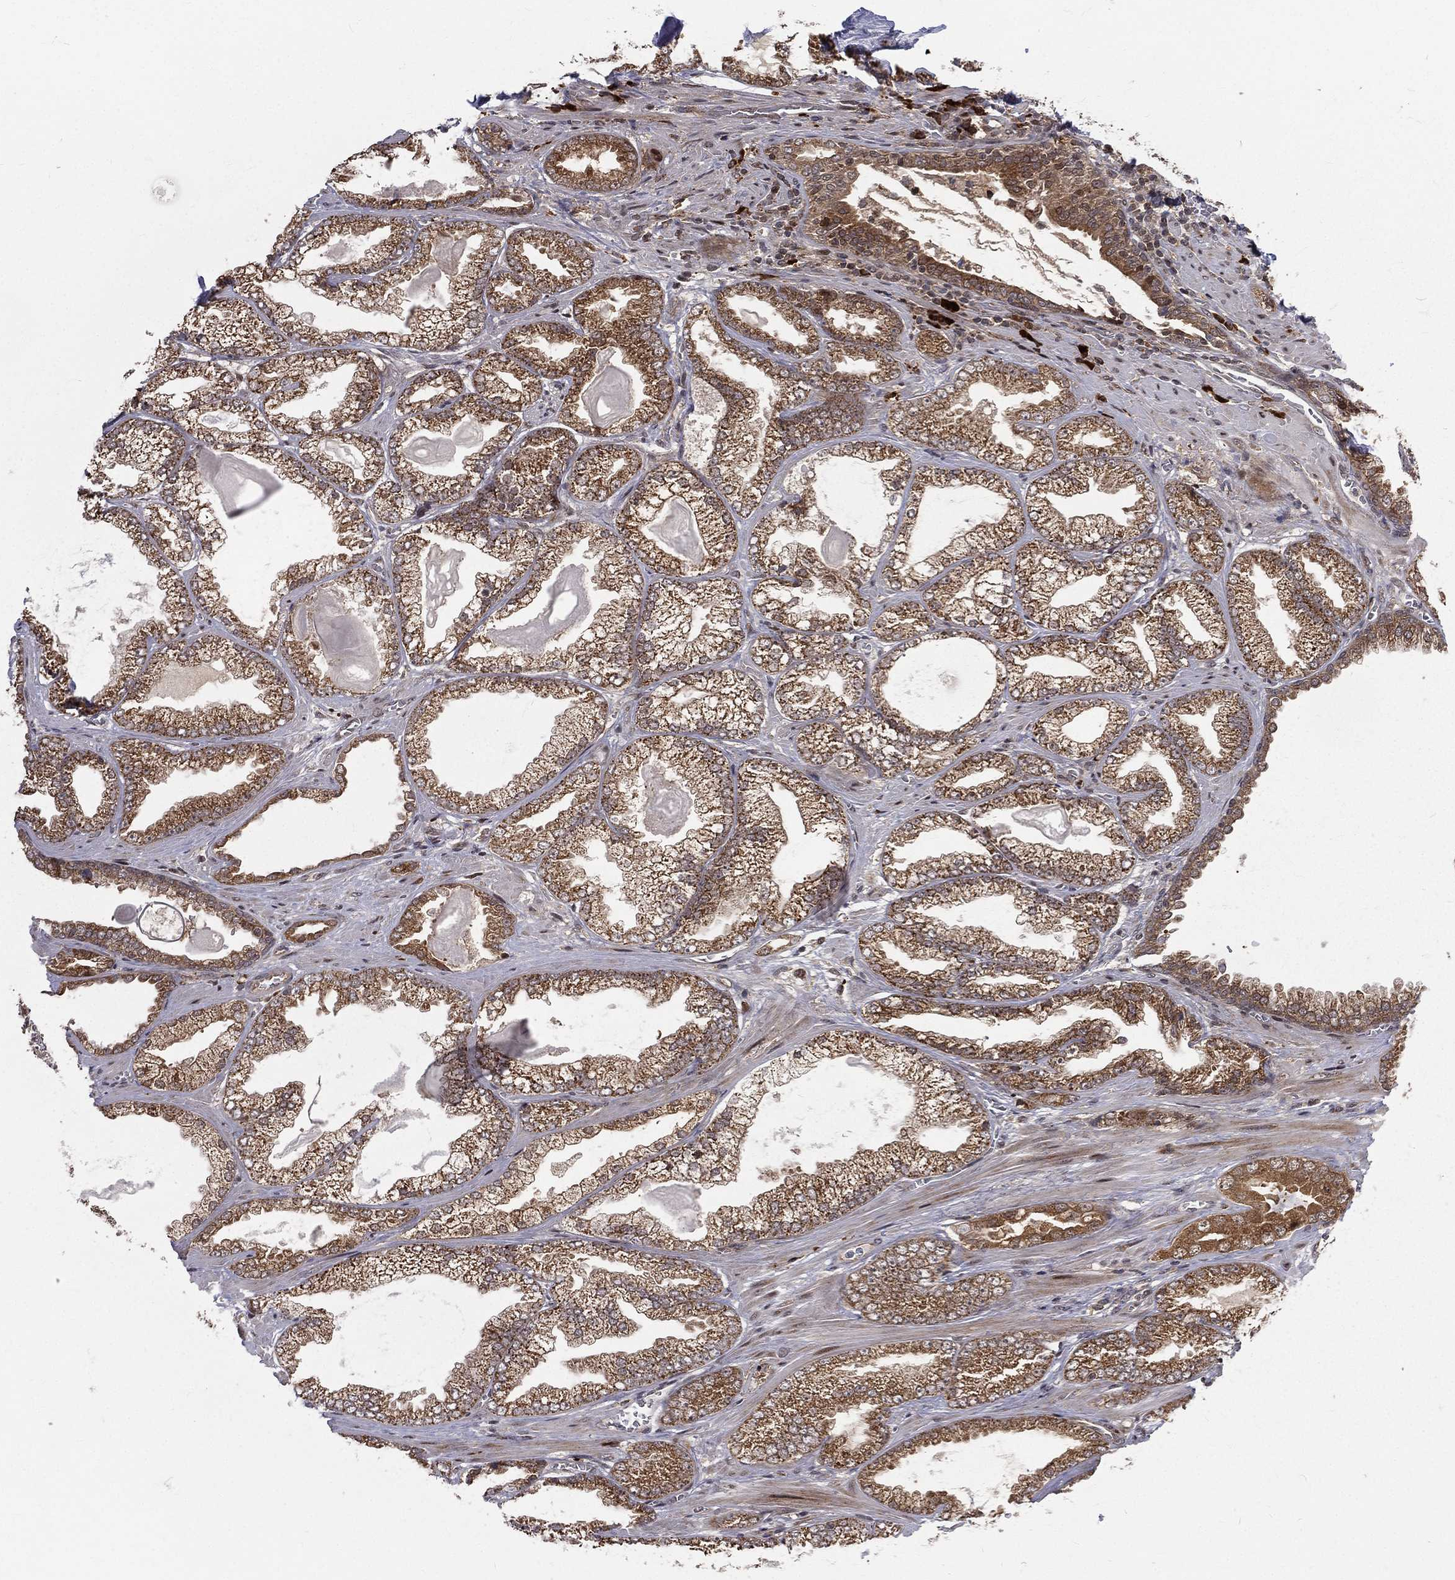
{"staining": {"intensity": "moderate", "quantity": ">75%", "location": "cytoplasmic/membranous"}, "tissue": "prostate cancer", "cell_type": "Tumor cells", "image_type": "cancer", "snomed": [{"axis": "morphology", "description": "Adenocarcinoma, Low grade"}, {"axis": "topography", "description": "Prostate"}], "caption": "Prostate cancer tissue exhibits moderate cytoplasmic/membranous positivity in approximately >75% of tumor cells (DAB IHC, brown staining for protein, blue staining for nuclei).", "gene": "MDM2", "patient": {"sex": "male", "age": 57}}